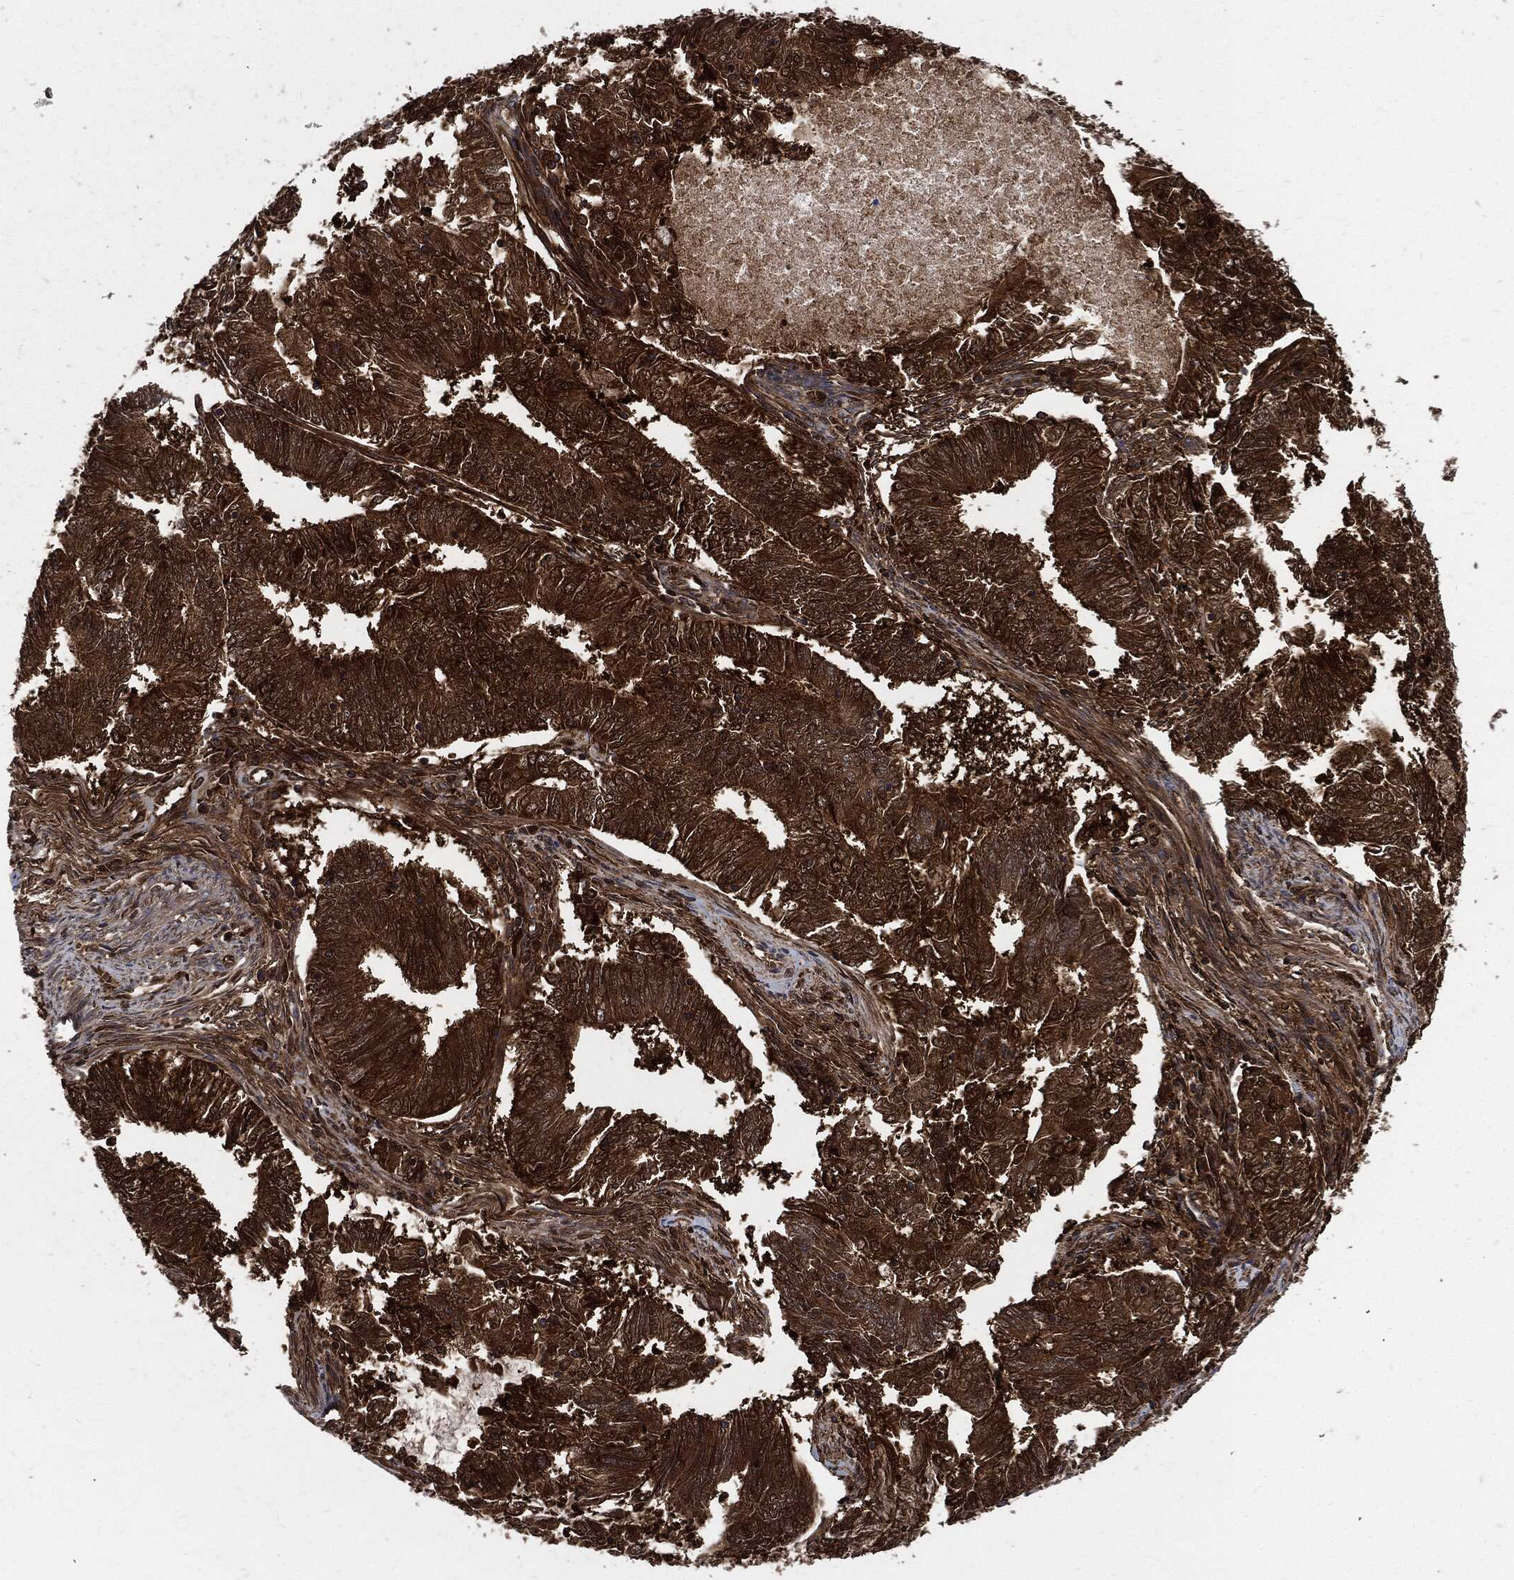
{"staining": {"intensity": "strong", "quantity": ">75%", "location": "cytoplasmic/membranous"}, "tissue": "endometrial cancer", "cell_type": "Tumor cells", "image_type": "cancer", "snomed": [{"axis": "morphology", "description": "Adenocarcinoma, NOS"}, {"axis": "topography", "description": "Endometrium"}], "caption": "An immunohistochemistry photomicrograph of tumor tissue is shown. Protein staining in brown shows strong cytoplasmic/membranous positivity in endometrial adenocarcinoma within tumor cells. (DAB = brown stain, brightfield microscopy at high magnification).", "gene": "XPNPEP1", "patient": {"sex": "female", "age": 62}}